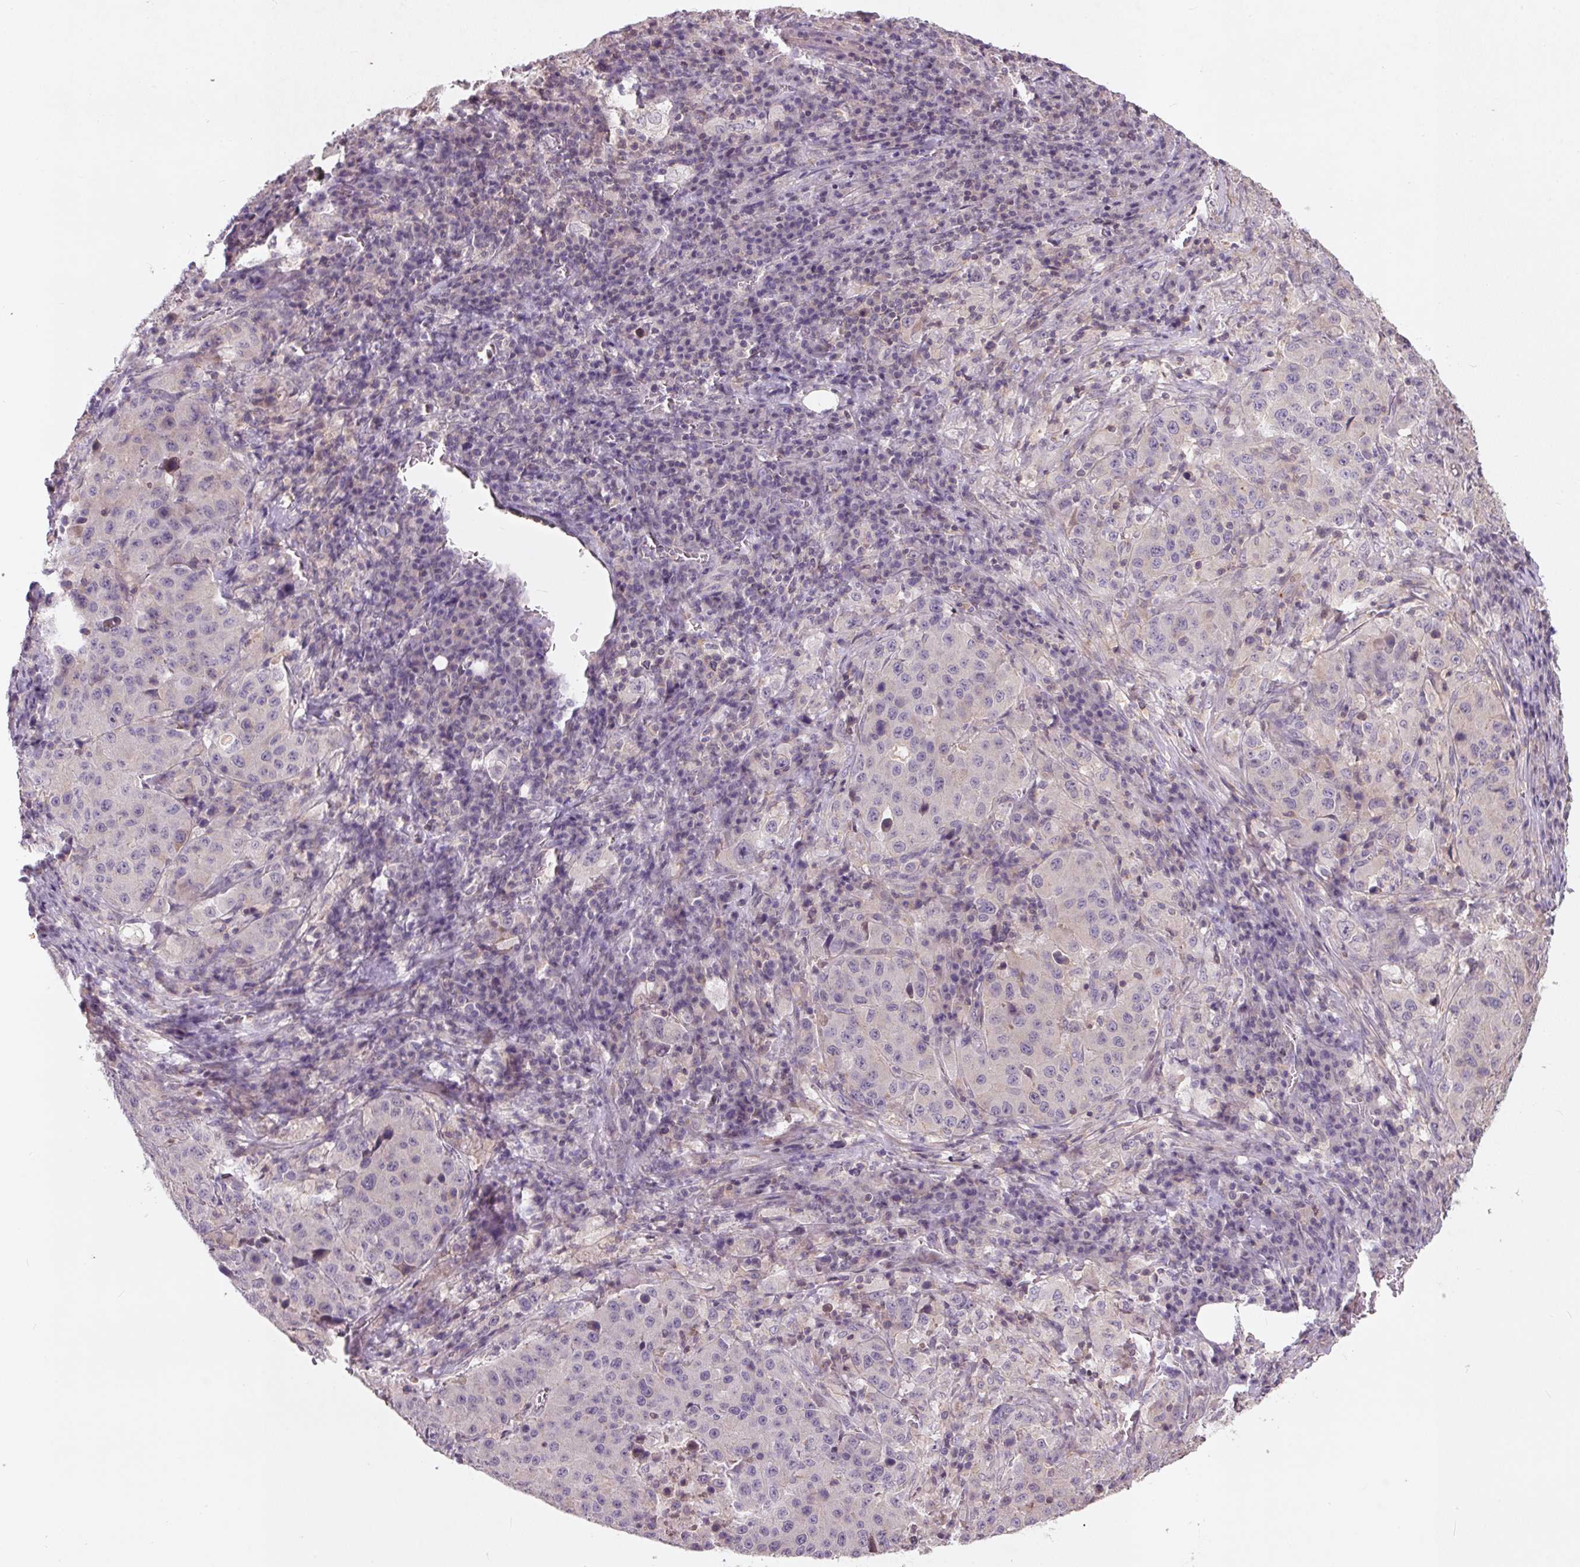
{"staining": {"intensity": "negative", "quantity": "none", "location": "none"}, "tissue": "stomach cancer", "cell_type": "Tumor cells", "image_type": "cancer", "snomed": [{"axis": "morphology", "description": "Adenocarcinoma, NOS"}, {"axis": "topography", "description": "Stomach"}], "caption": "Tumor cells show no significant staining in stomach cancer.", "gene": "KCNK15", "patient": {"sex": "male", "age": 71}}